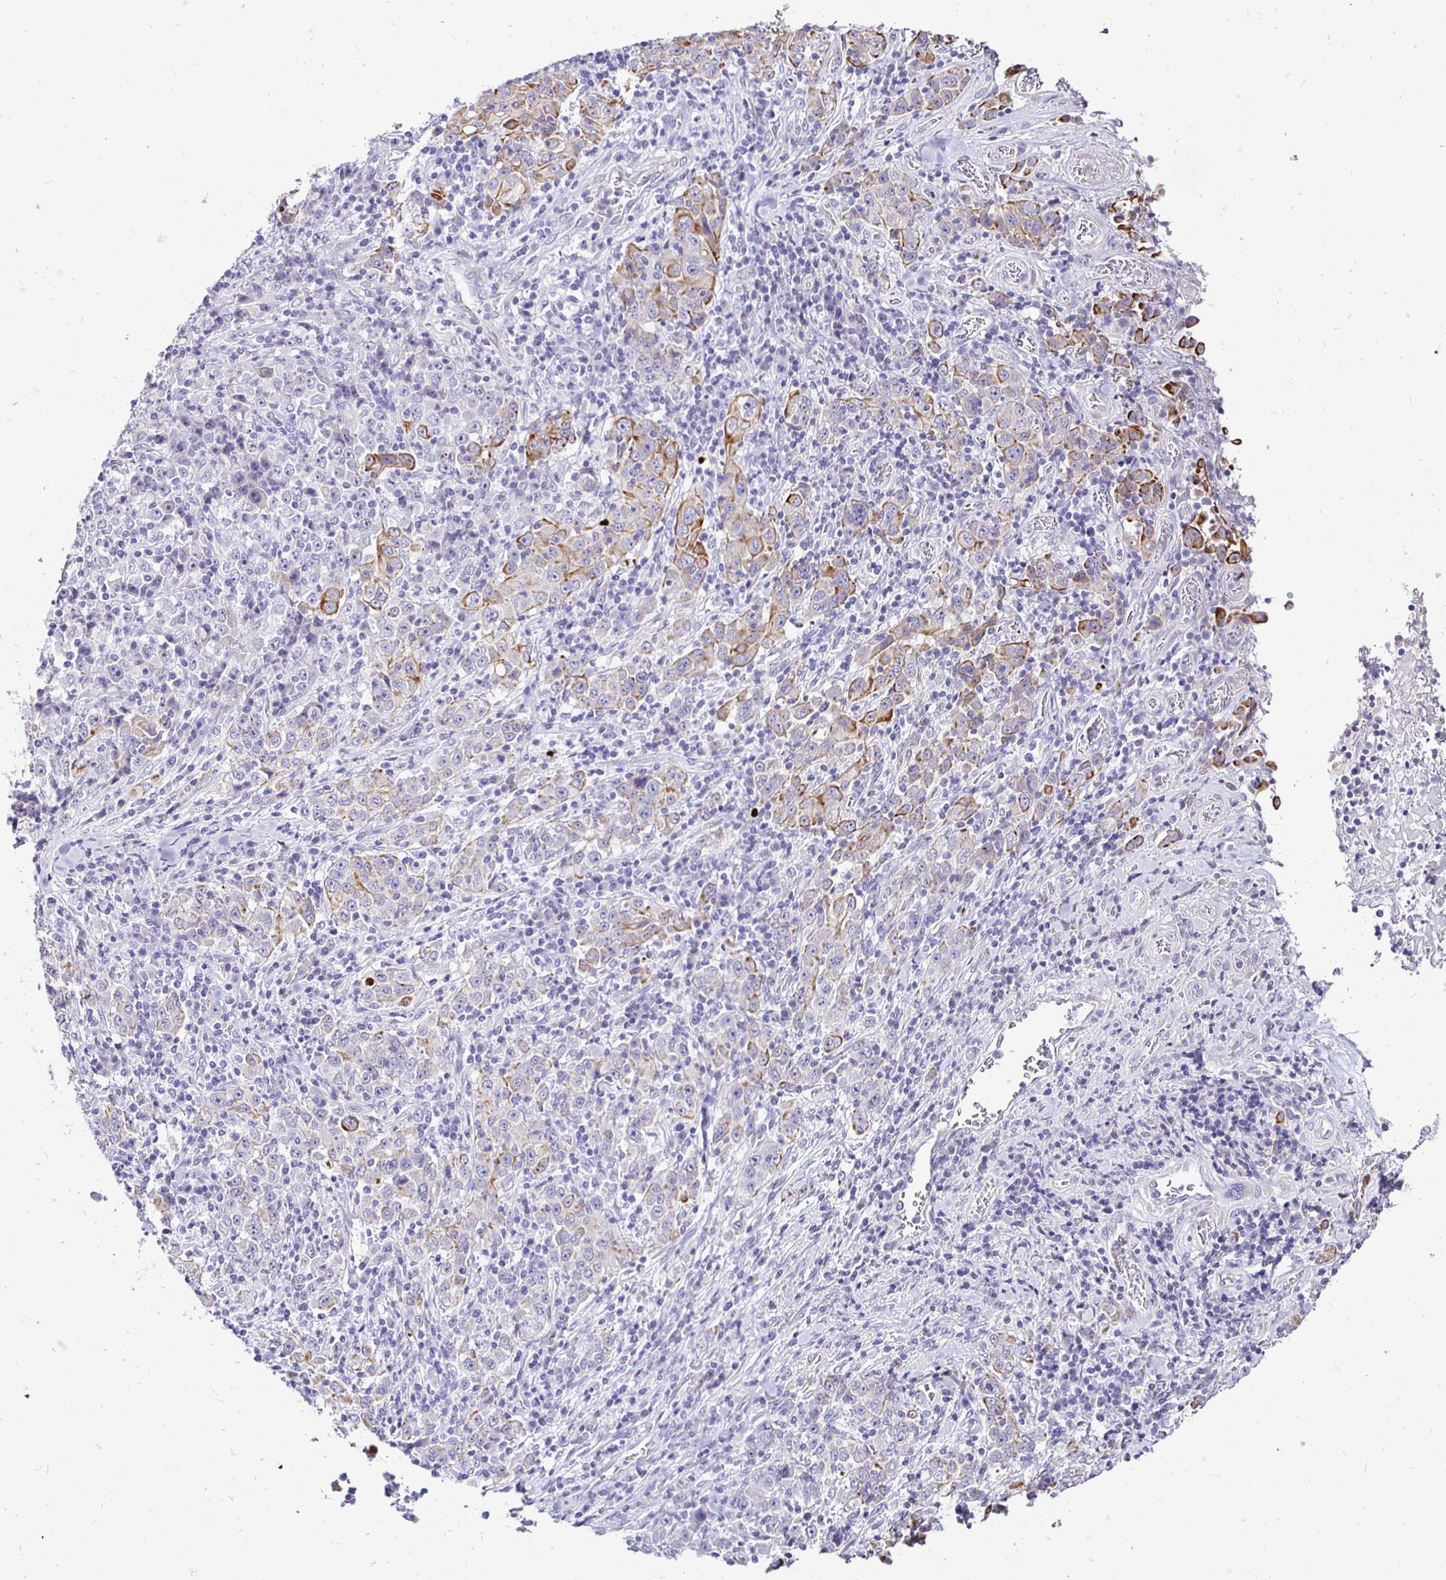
{"staining": {"intensity": "moderate", "quantity": "25%-75%", "location": "cytoplasmic/membranous"}, "tissue": "stomach cancer", "cell_type": "Tumor cells", "image_type": "cancer", "snomed": [{"axis": "morphology", "description": "Normal tissue, NOS"}, {"axis": "morphology", "description": "Adenocarcinoma, NOS"}, {"axis": "topography", "description": "Stomach, upper"}, {"axis": "topography", "description": "Stomach"}], "caption": "Immunohistochemistry (DAB) staining of stomach adenocarcinoma shows moderate cytoplasmic/membranous protein staining in approximately 25%-75% of tumor cells.", "gene": "TAF1D", "patient": {"sex": "male", "age": 59}}